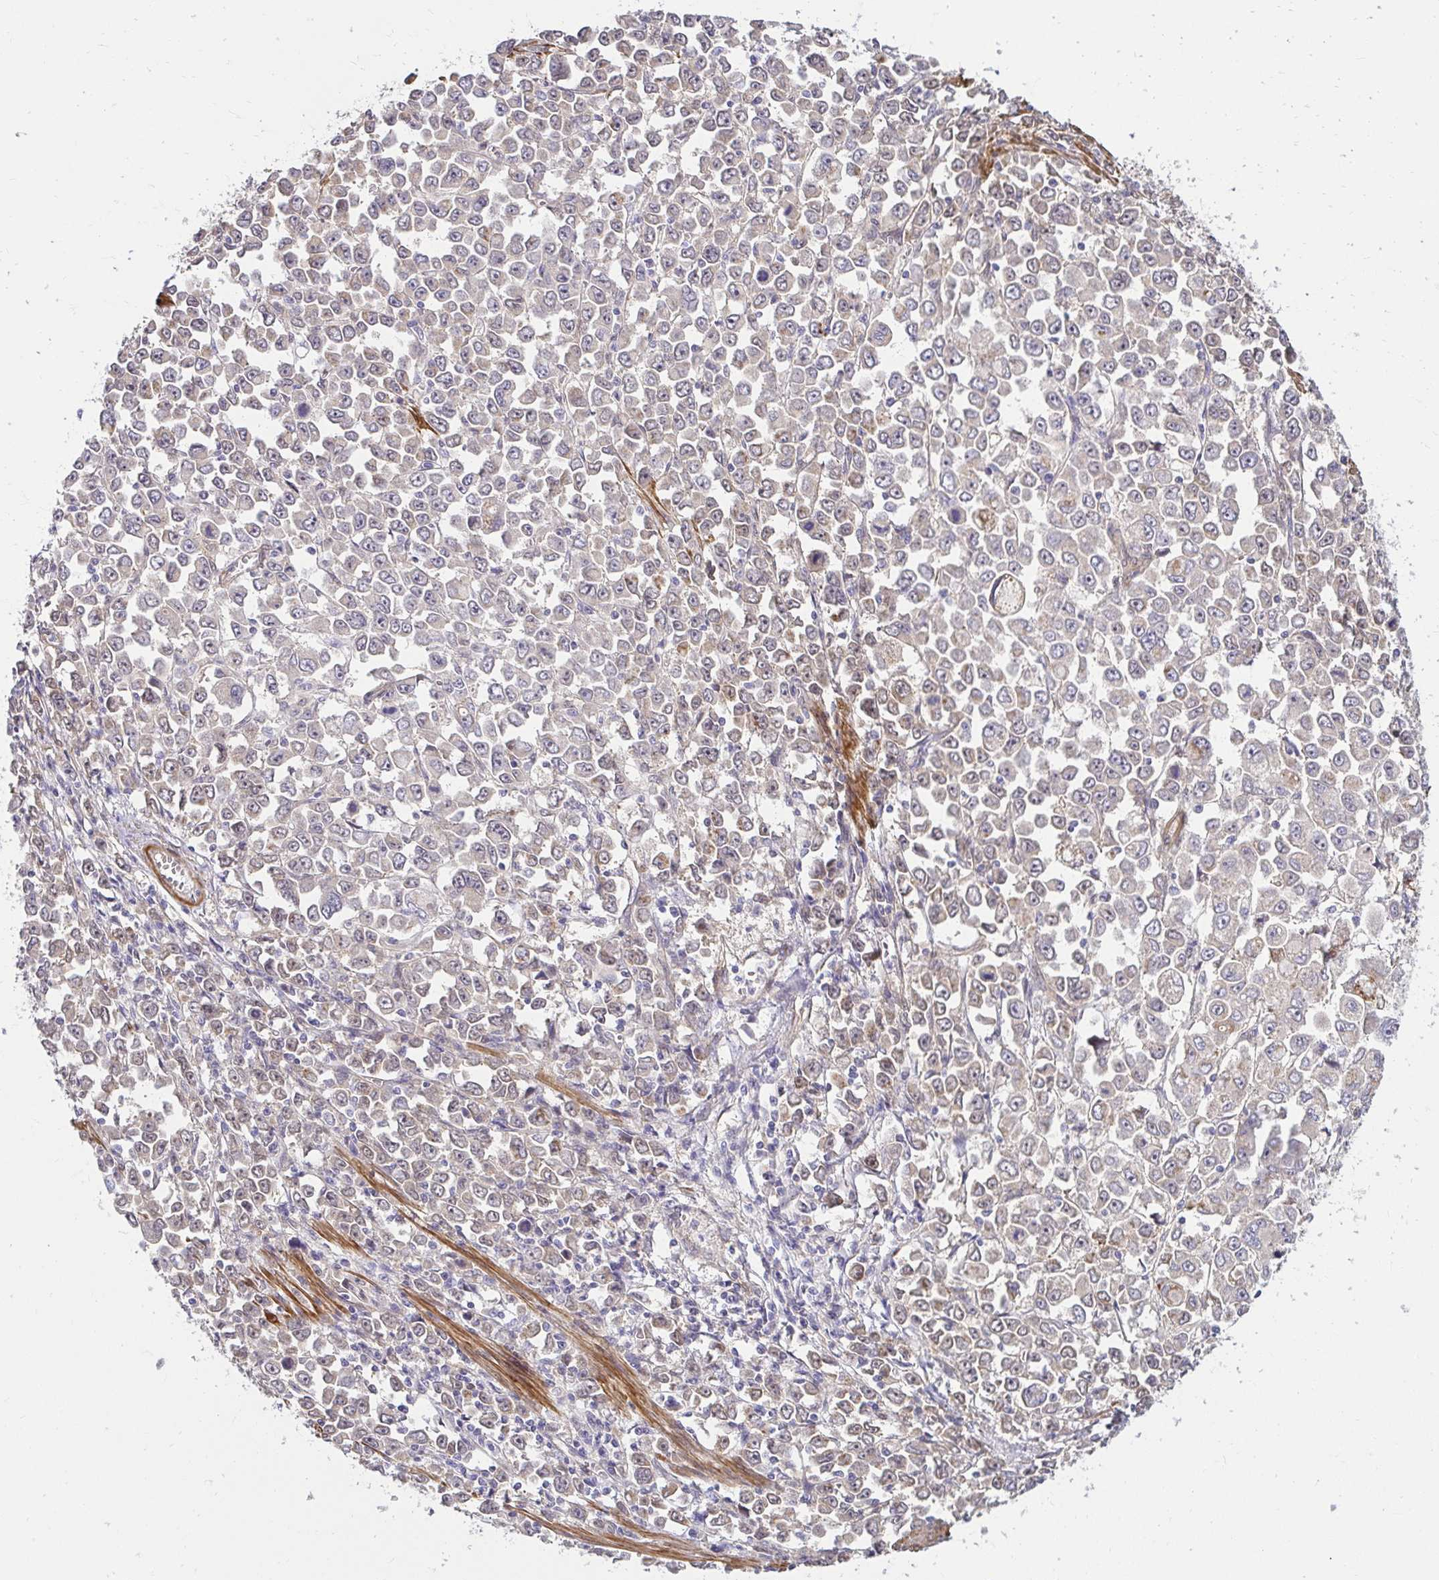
{"staining": {"intensity": "negative", "quantity": "none", "location": "none"}, "tissue": "stomach cancer", "cell_type": "Tumor cells", "image_type": "cancer", "snomed": [{"axis": "morphology", "description": "Adenocarcinoma, NOS"}, {"axis": "topography", "description": "Stomach, upper"}], "caption": "There is no significant positivity in tumor cells of stomach cancer (adenocarcinoma).", "gene": "YAP1", "patient": {"sex": "male", "age": 70}}